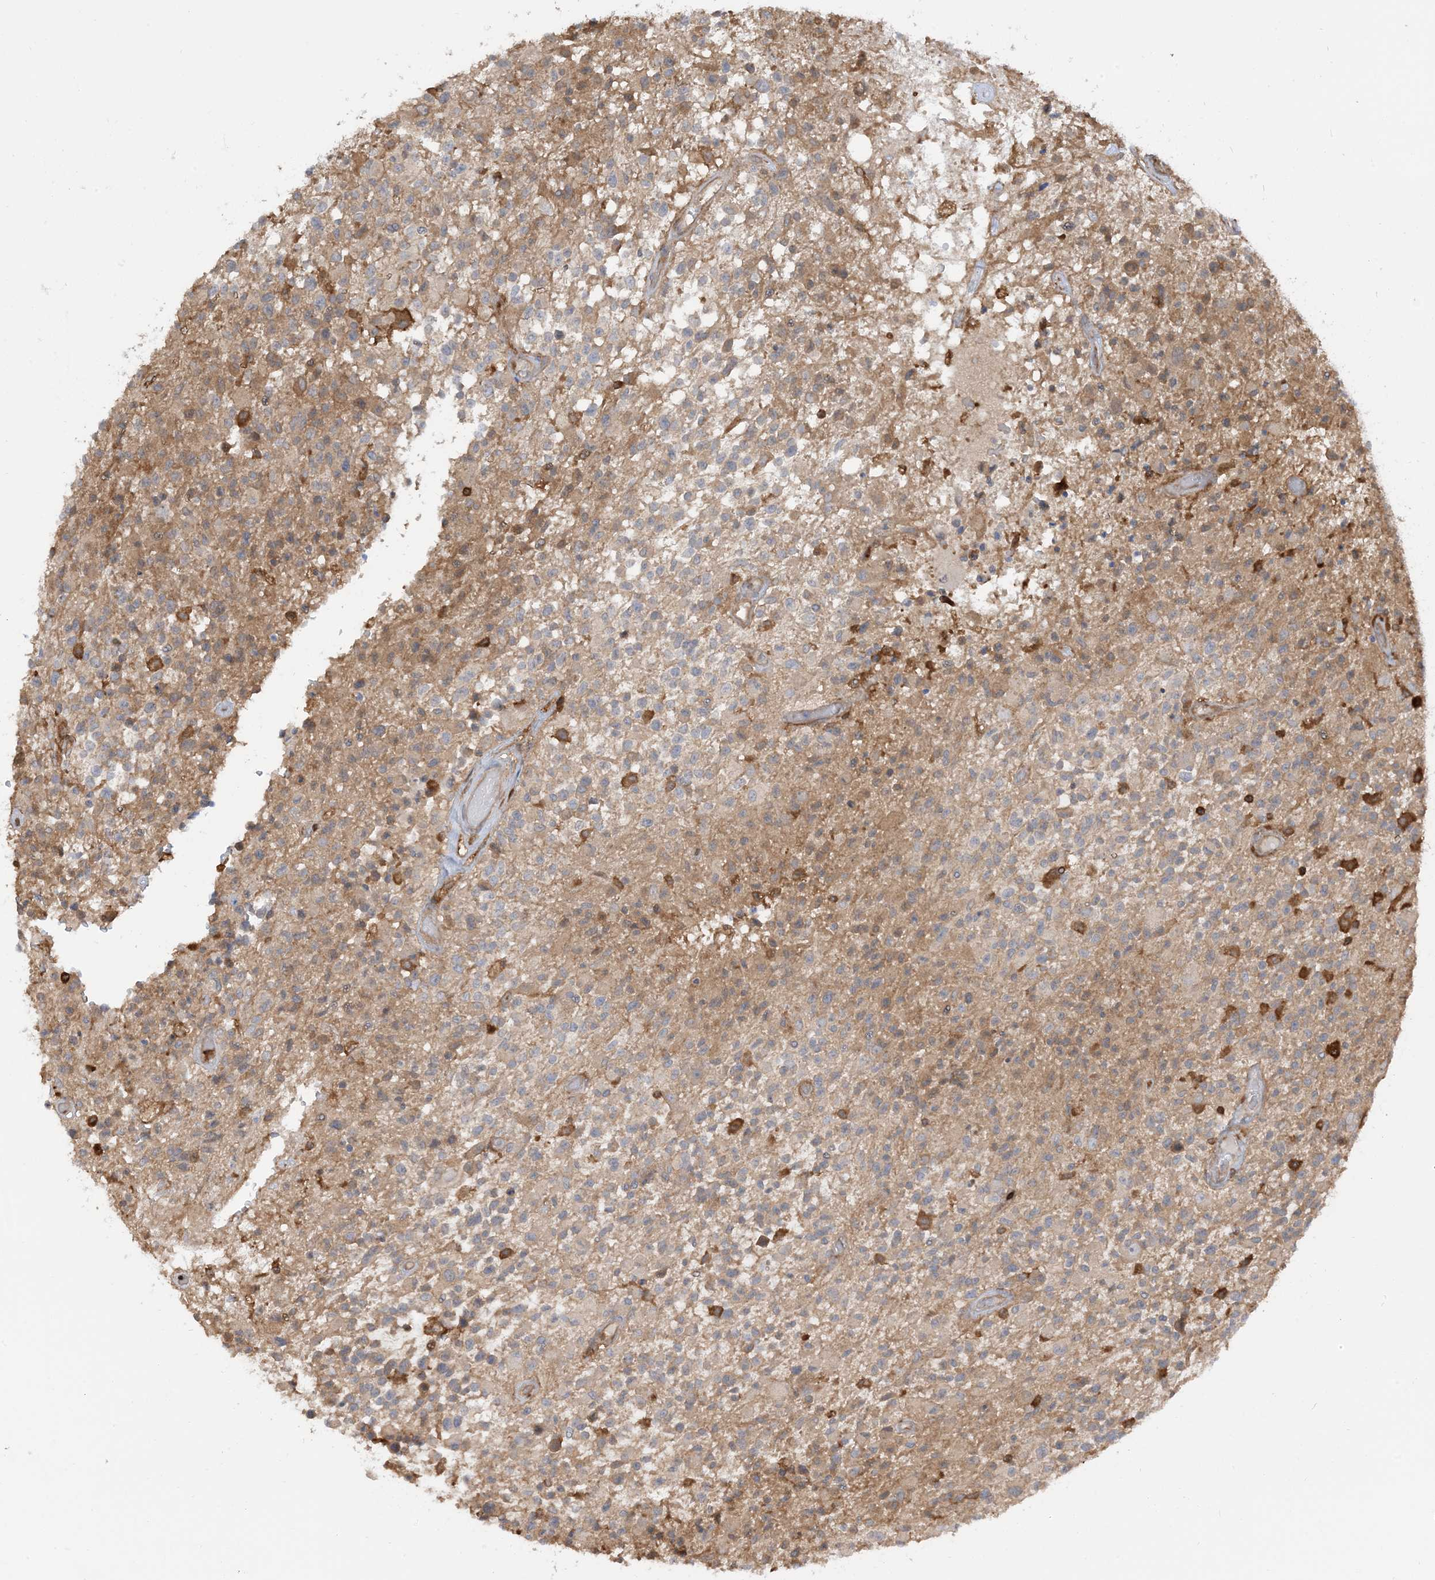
{"staining": {"intensity": "moderate", "quantity": "25%-75%", "location": "cytoplasmic/membranous"}, "tissue": "glioma", "cell_type": "Tumor cells", "image_type": "cancer", "snomed": [{"axis": "morphology", "description": "Glioma, malignant, High grade"}, {"axis": "morphology", "description": "Glioblastoma, NOS"}, {"axis": "topography", "description": "Brain"}], "caption": "Human glioma stained for a protein (brown) exhibits moderate cytoplasmic/membranous positive positivity in approximately 25%-75% of tumor cells.", "gene": "CAPZB", "patient": {"sex": "male", "age": 60}}